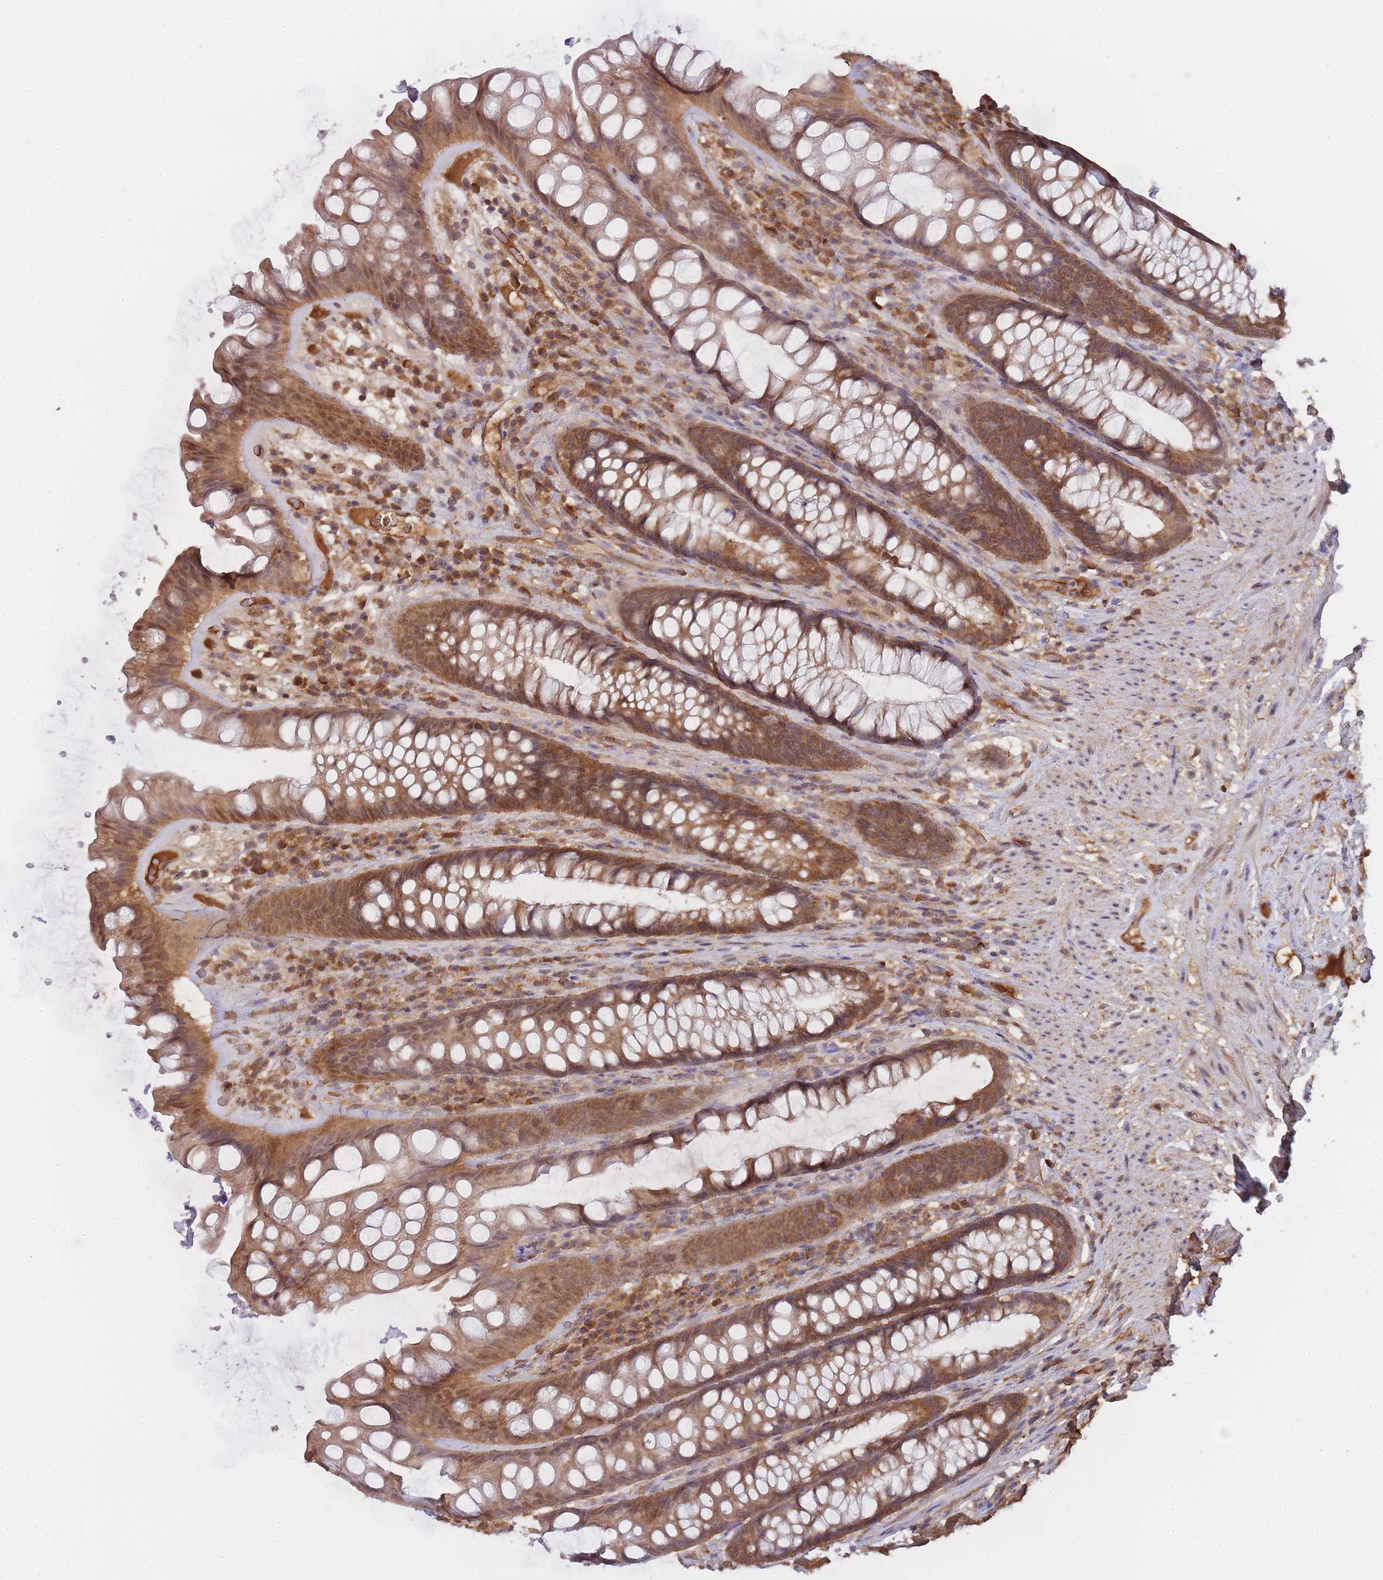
{"staining": {"intensity": "moderate", "quantity": ">75%", "location": "cytoplasmic/membranous,nuclear"}, "tissue": "rectum", "cell_type": "Glandular cells", "image_type": "normal", "snomed": [{"axis": "morphology", "description": "Normal tissue, NOS"}, {"axis": "topography", "description": "Rectum"}], "caption": "Immunohistochemistry (IHC) photomicrograph of benign human rectum stained for a protein (brown), which demonstrates medium levels of moderate cytoplasmic/membranous,nuclear staining in about >75% of glandular cells.", "gene": "PIP4P1", "patient": {"sex": "male", "age": 74}}